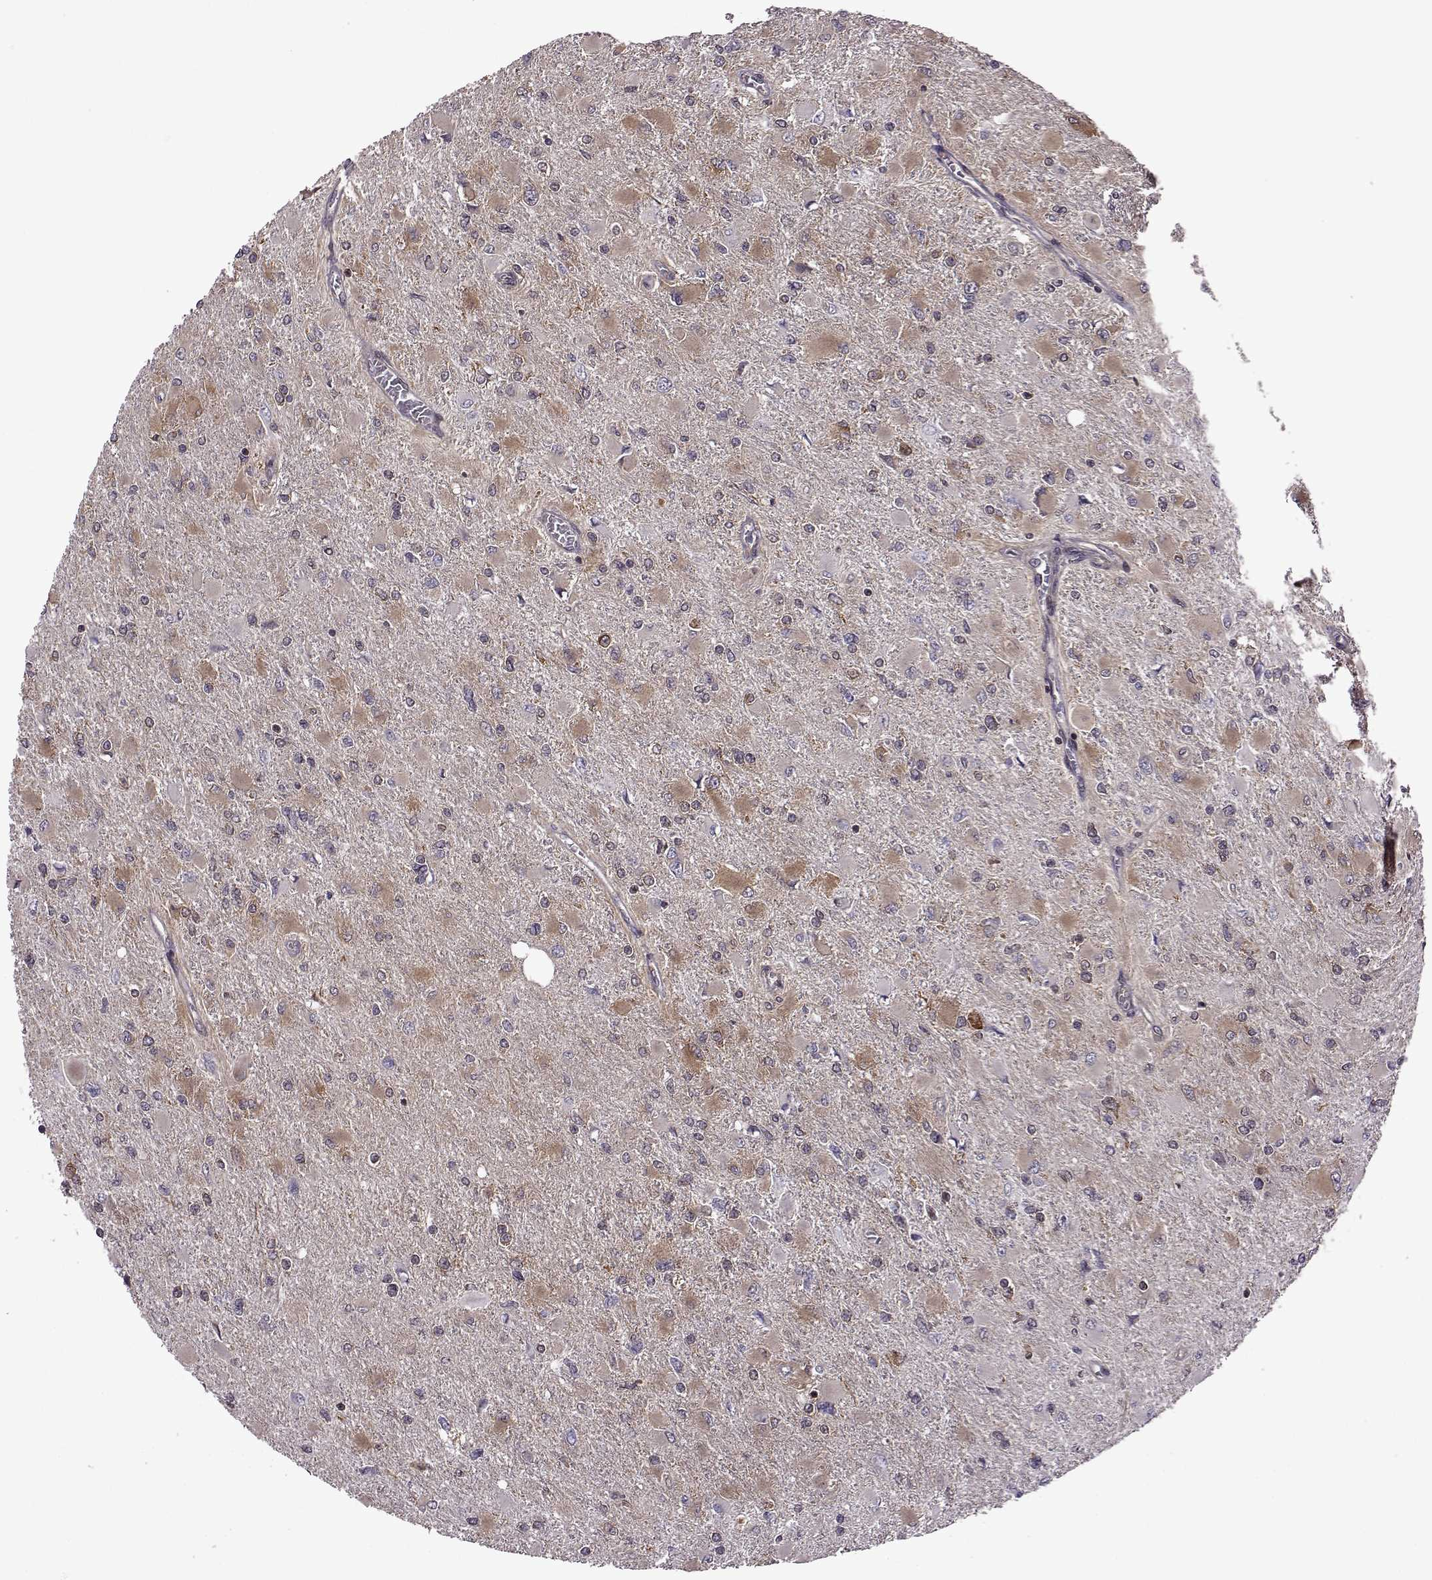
{"staining": {"intensity": "moderate", "quantity": ">75%", "location": "cytoplasmic/membranous"}, "tissue": "glioma", "cell_type": "Tumor cells", "image_type": "cancer", "snomed": [{"axis": "morphology", "description": "Glioma, malignant, High grade"}, {"axis": "topography", "description": "Cerebral cortex"}], "caption": "Tumor cells reveal medium levels of moderate cytoplasmic/membranous expression in approximately >75% of cells in glioma. (IHC, brightfield microscopy, high magnification).", "gene": "URI1", "patient": {"sex": "female", "age": 36}}